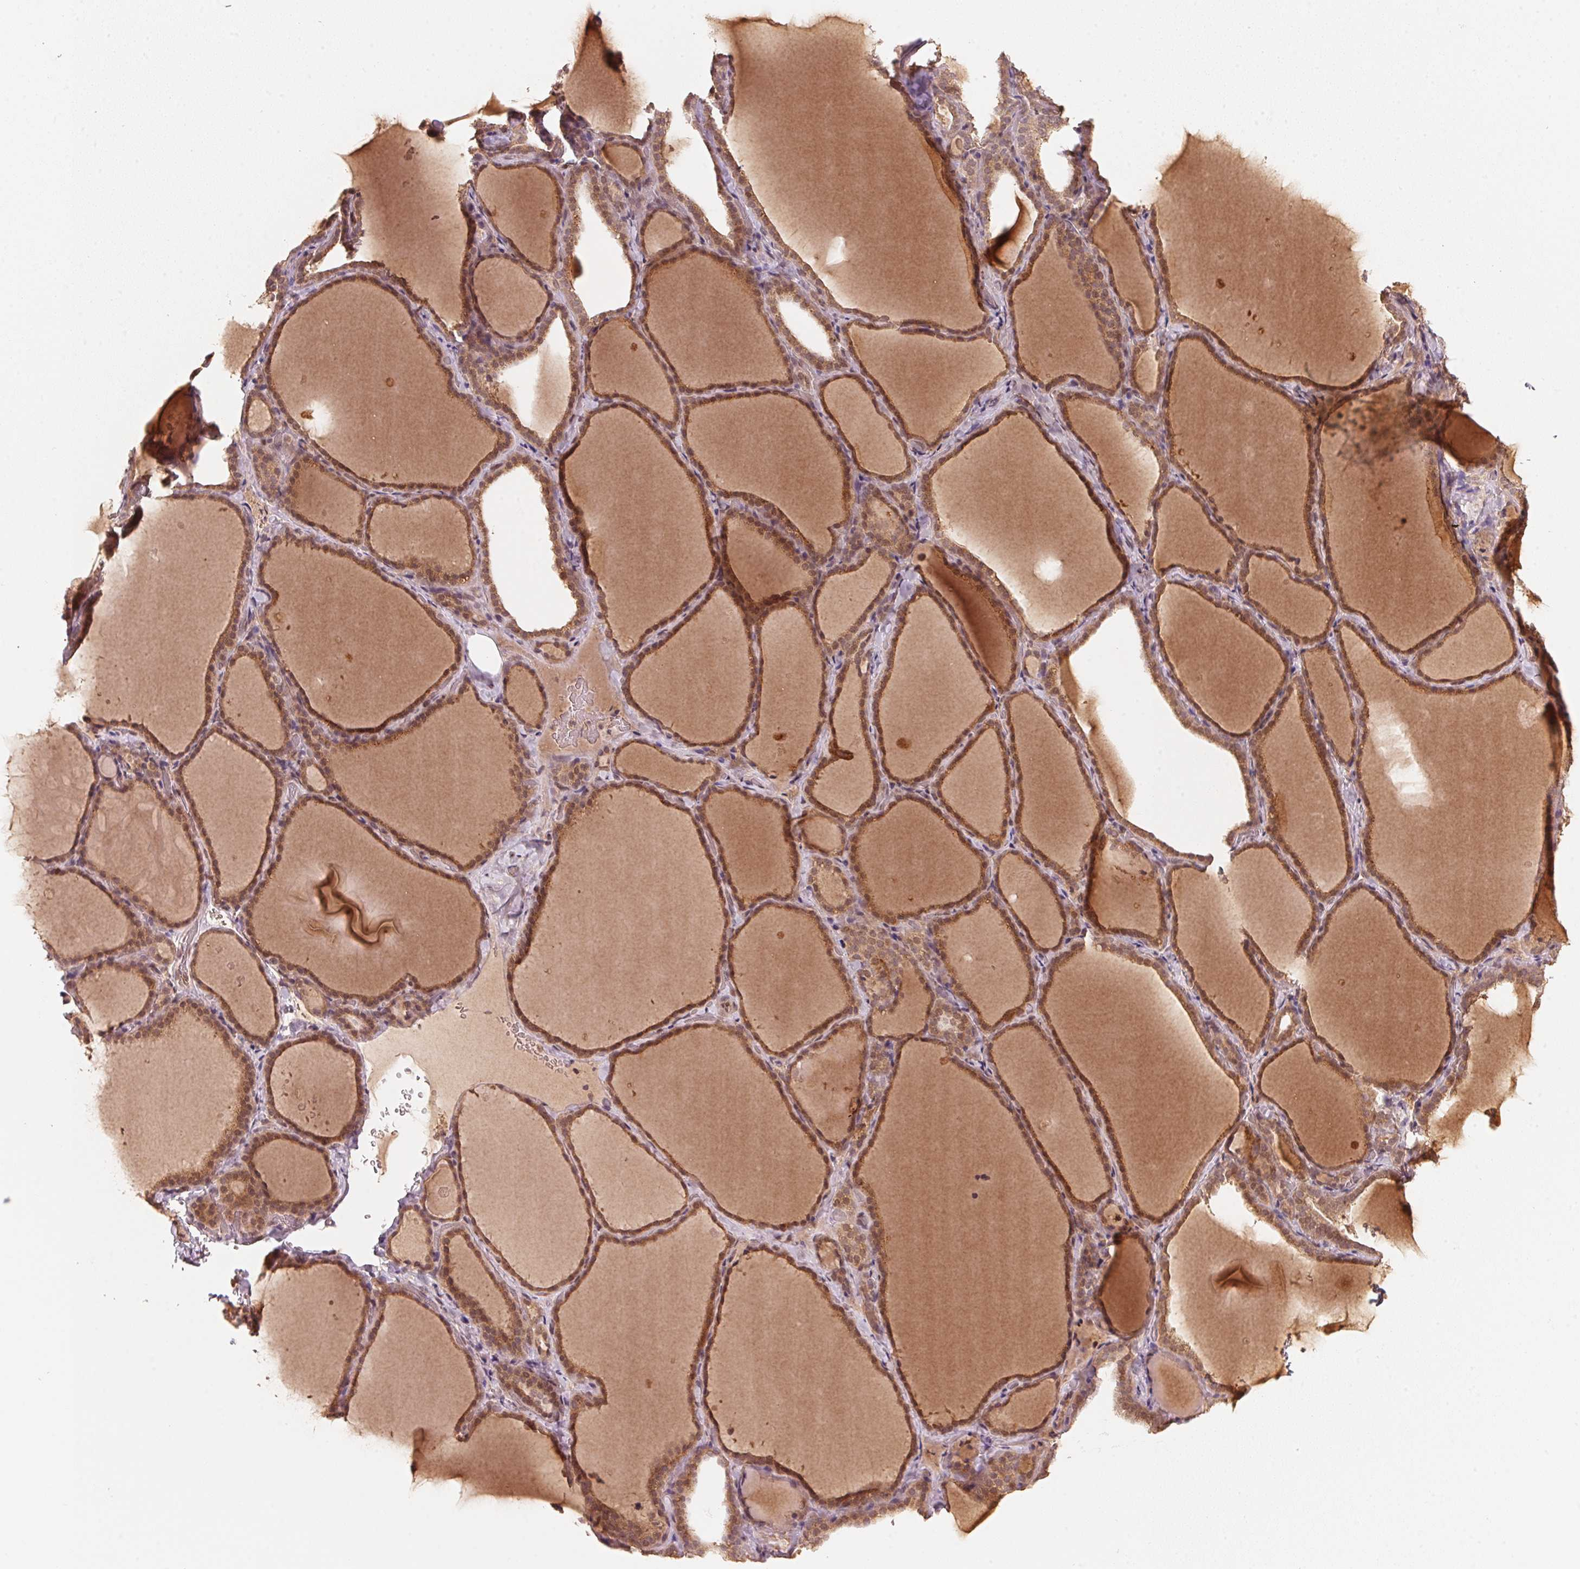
{"staining": {"intensity": "moderate", "quantity": ">75%", "location": "cytoplasmic/membranous"}, "tissue": "thyroid gland", "cell_type": "Glandular cells", "image_type": "normal", "snomed": [{"axis": "morphology", "description": "Normal tissue, NOS"}, {"axis": "topography", "description": "Thyroid gland"}], "caption": "About >75% of glandular cells in benign thyroid gland display moderate cytoplasmic/membranous protein expression as visualized by brown immunohistochemical staining.", "gene": "C2orf73", "patient": {"sex": "female", "age": 22}}